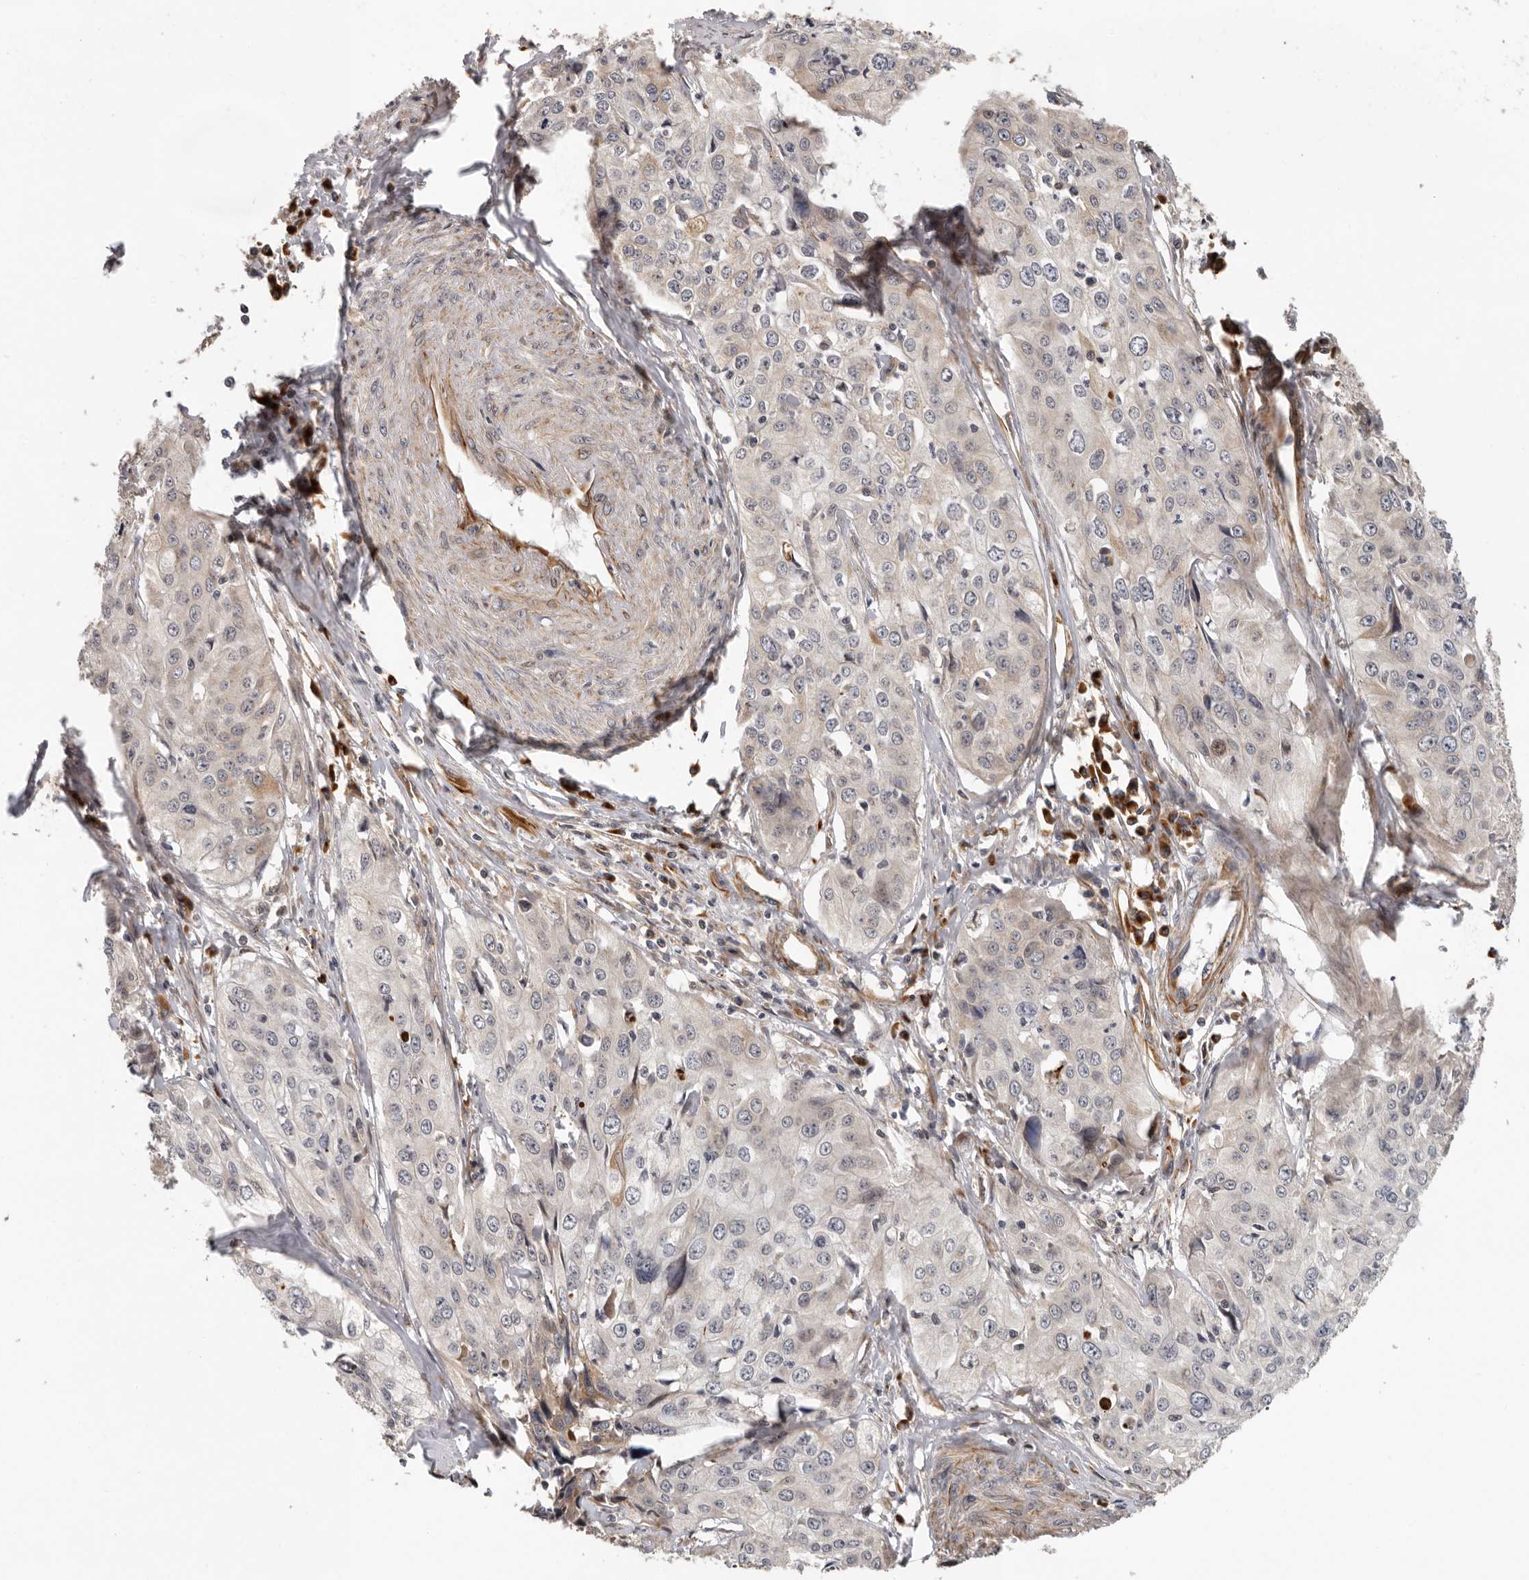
{"staining": {"intensity": "negative", "quantity": "none", "location": "none"}, "tissue": "cervical cancer", "cell_type": "Tumor cells", "image_type": "cancer", "snomed": [{"axis": "morphology", "description": "Squamous cell carcinoma, NOS"}, {"axis": "topography", "description": "Cervix"}], "caption": "This histopathology image is of cervical cancer stained with IHC to label a protein in brown with the nuclei are counter-stained blue. There is no positivity in tumor cells.", "gene": "RNF157", "patient": {"sex": "female", "age": 31}}